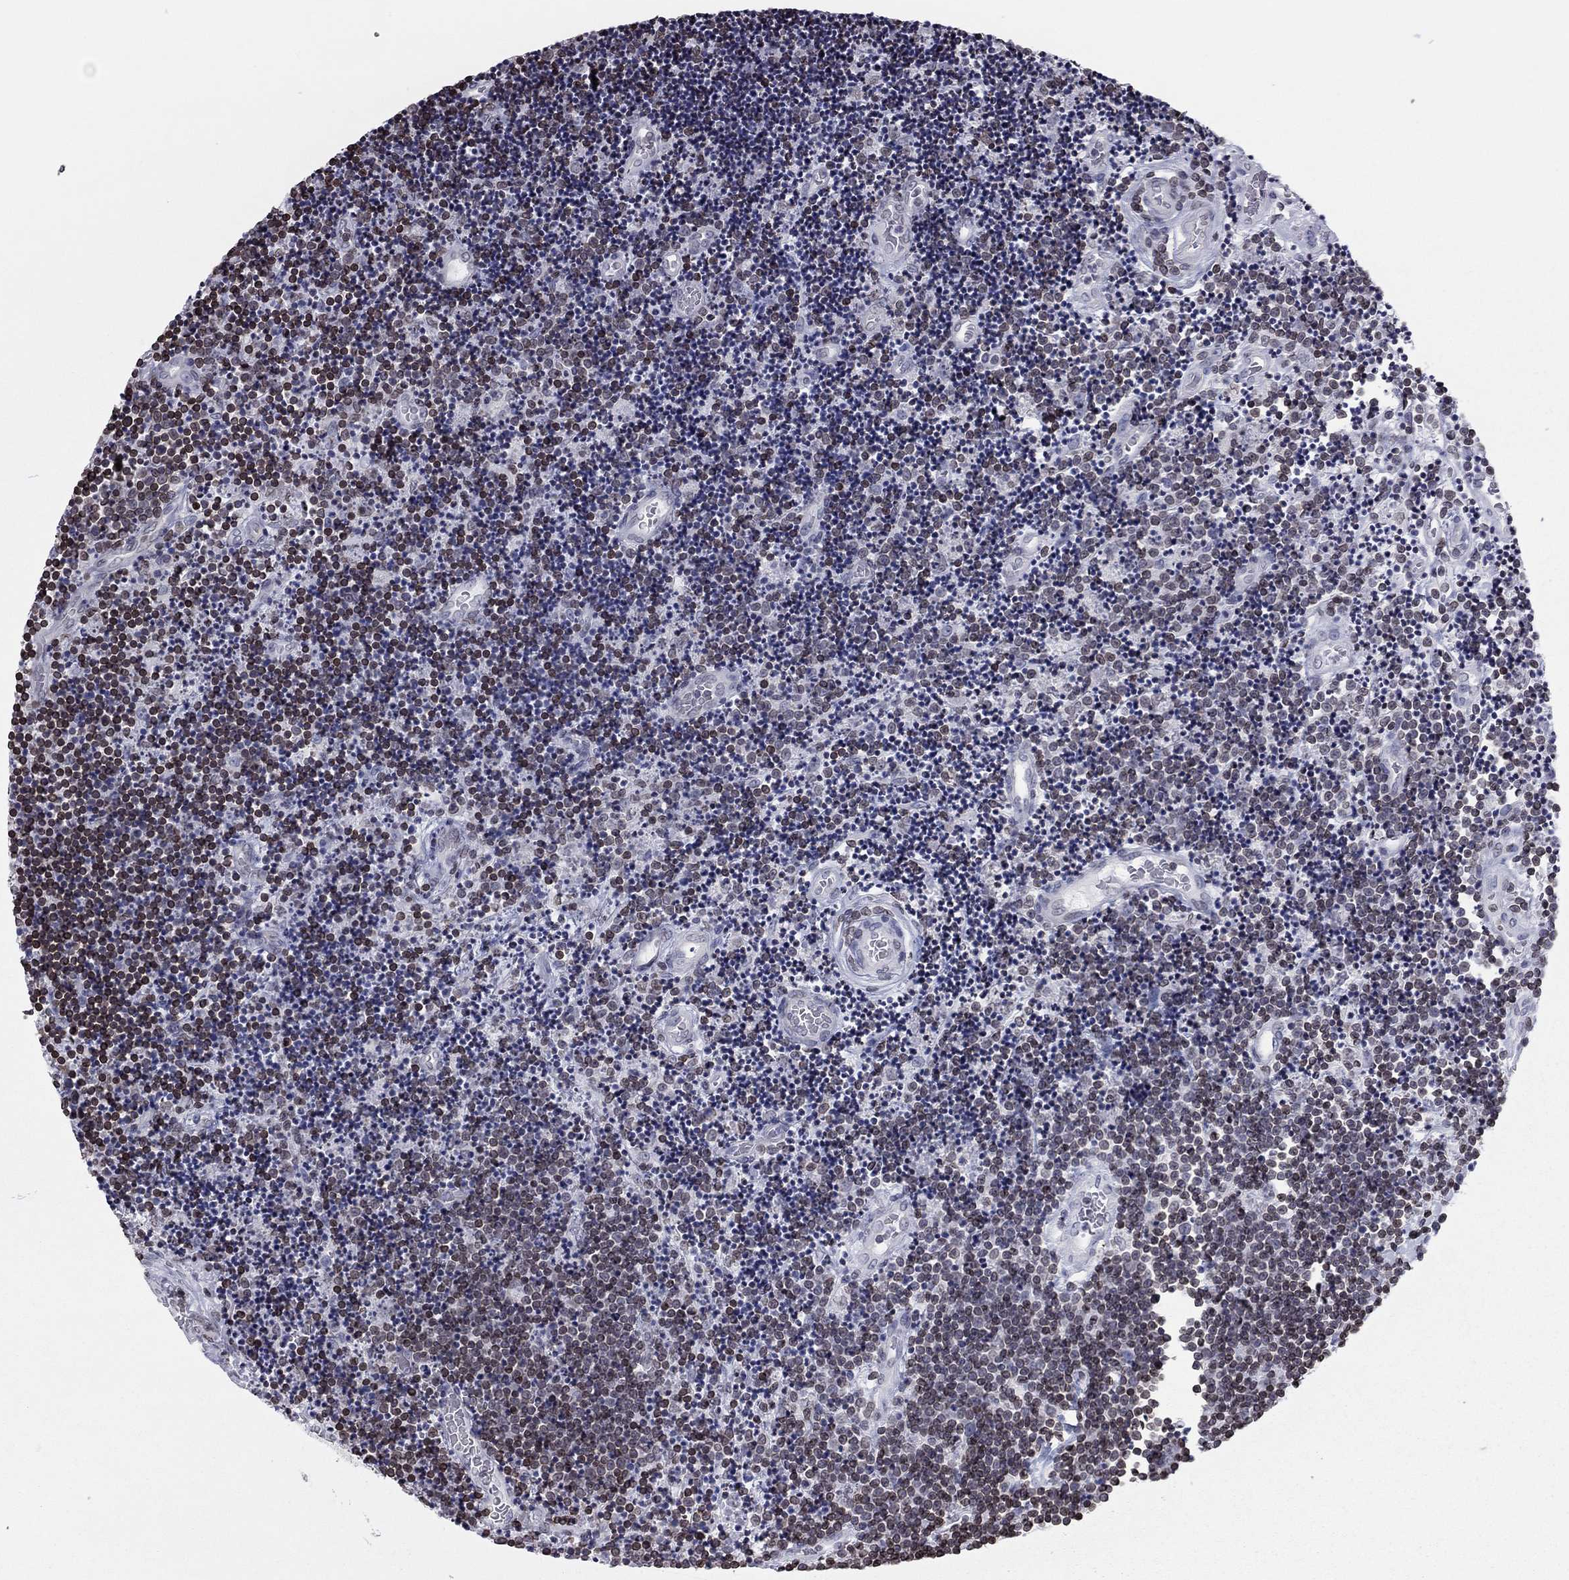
{"staining": {"intensity": "weak", "quantity": ">75%", "location": "cytoplasmic/membranous,nuclear"}, "tissue": "lymphoma", "cell_type": "Tumor cells", "image_type": "cancer", "snomed": [{"axis": "morphology", "description": "Malignant lymphoma, non-Hodgkin's type, Low grade"}, {"axis": "topography", "description": "Brain"}], "caption": "There is low levels of weak cytoplasmic/membranous and nuclear staining in tumor cells of lymphoma, as demonstrated by immunohistochemical staining (brown color).", "gene": "ESPL1", "patient": {"sex": "female", "age": 66}}